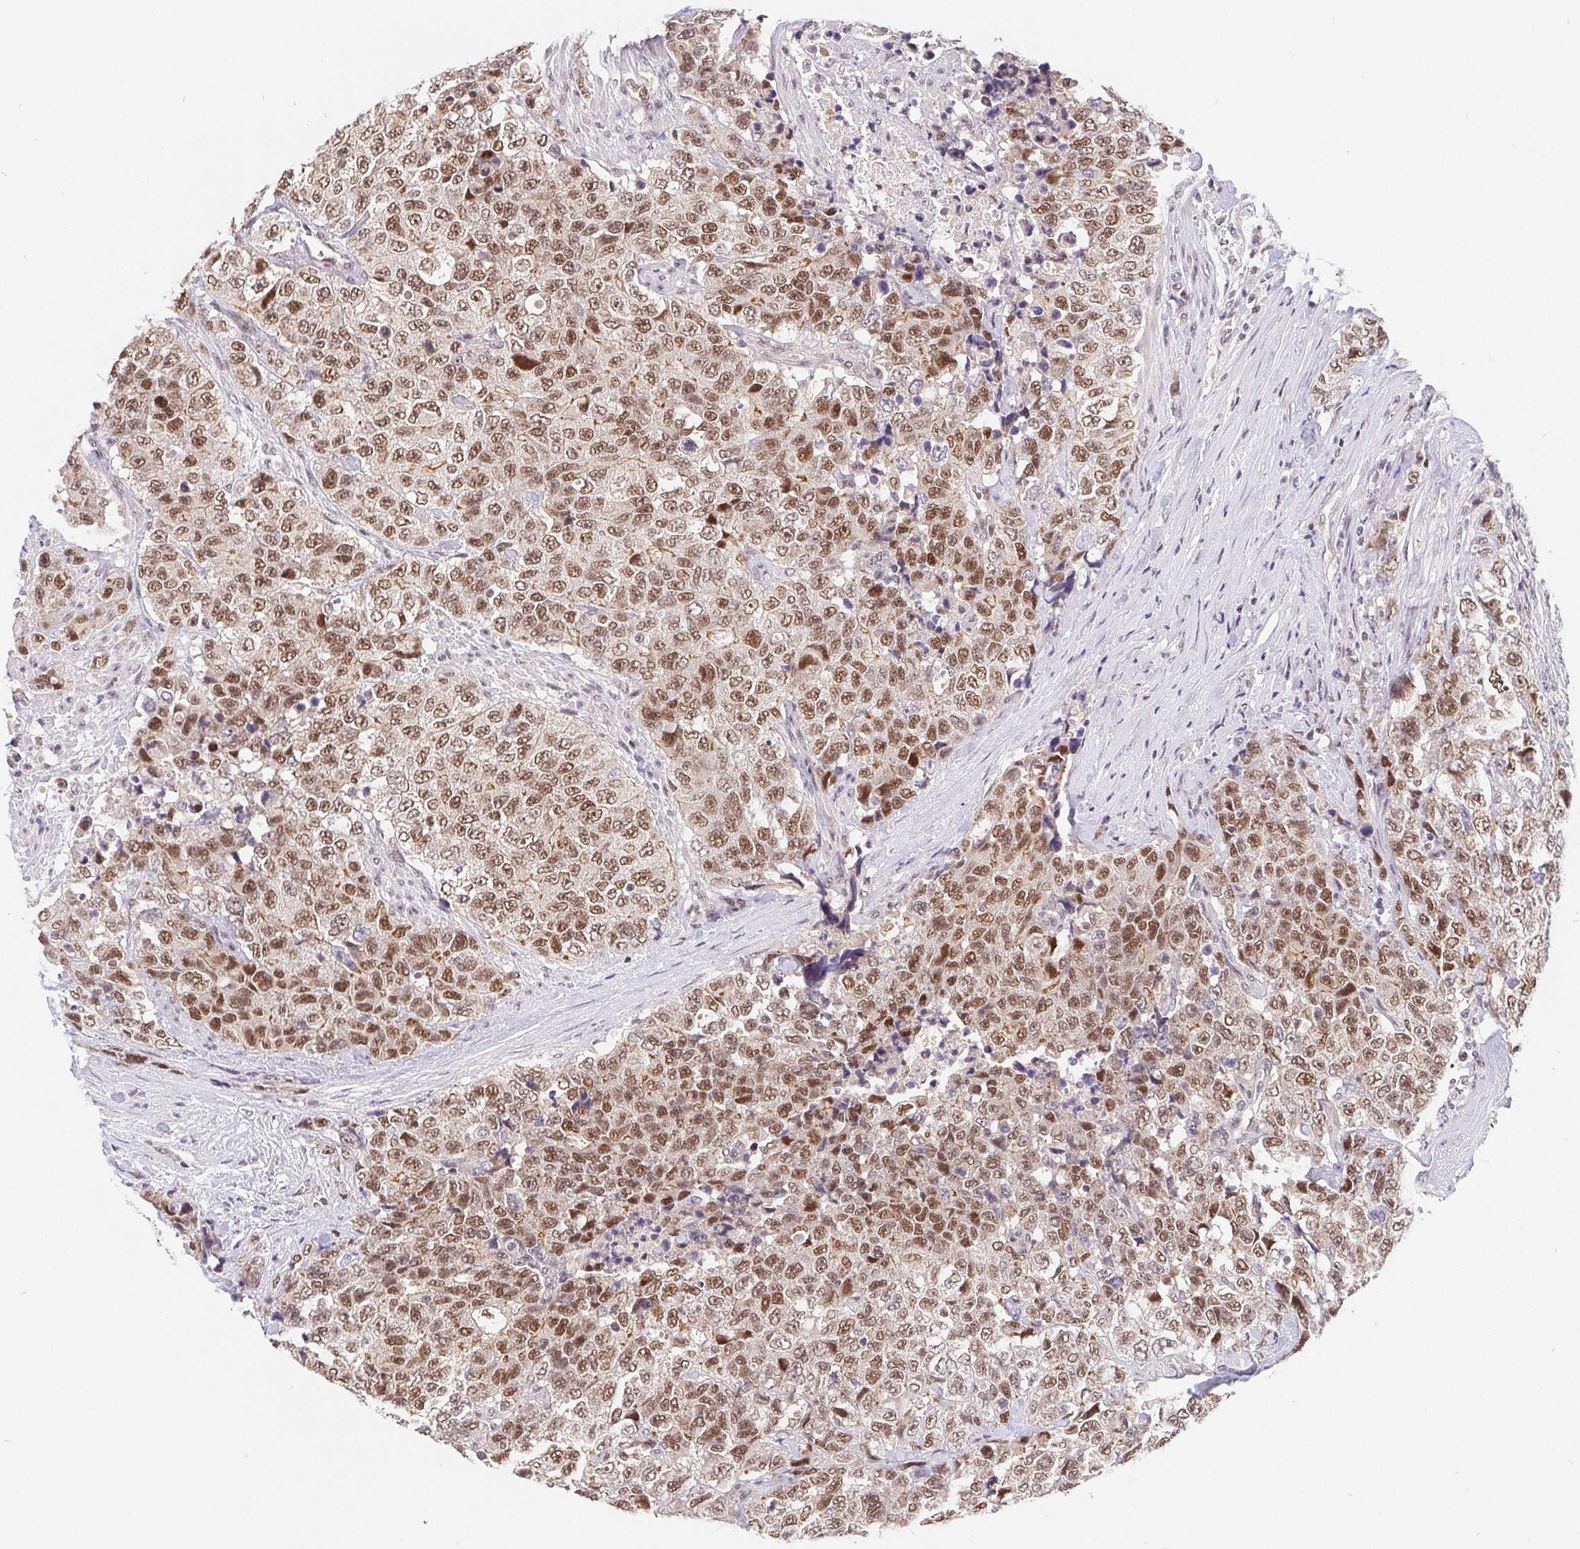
{"staining": {"intensity": "moderate", "quantity": ">75%", "location": "nuclear"}, "tissue": "urothelial cancer", "cell_type": "Tumor cells", "image_type": "cancer", "snomed": [{"axis": "morphology", "description": "Urothelial carcinoma, High grade"}, {"axis": "topography", "description": "Urinary bladder"}], "caption": "IHC of human urothelial carcinoma (high-grade) shows medium levels of moderate nuclear expression in about >75% of tumor cells.", "gene": "POU2F1", "patient": {"sex": "female", "age": 78}}